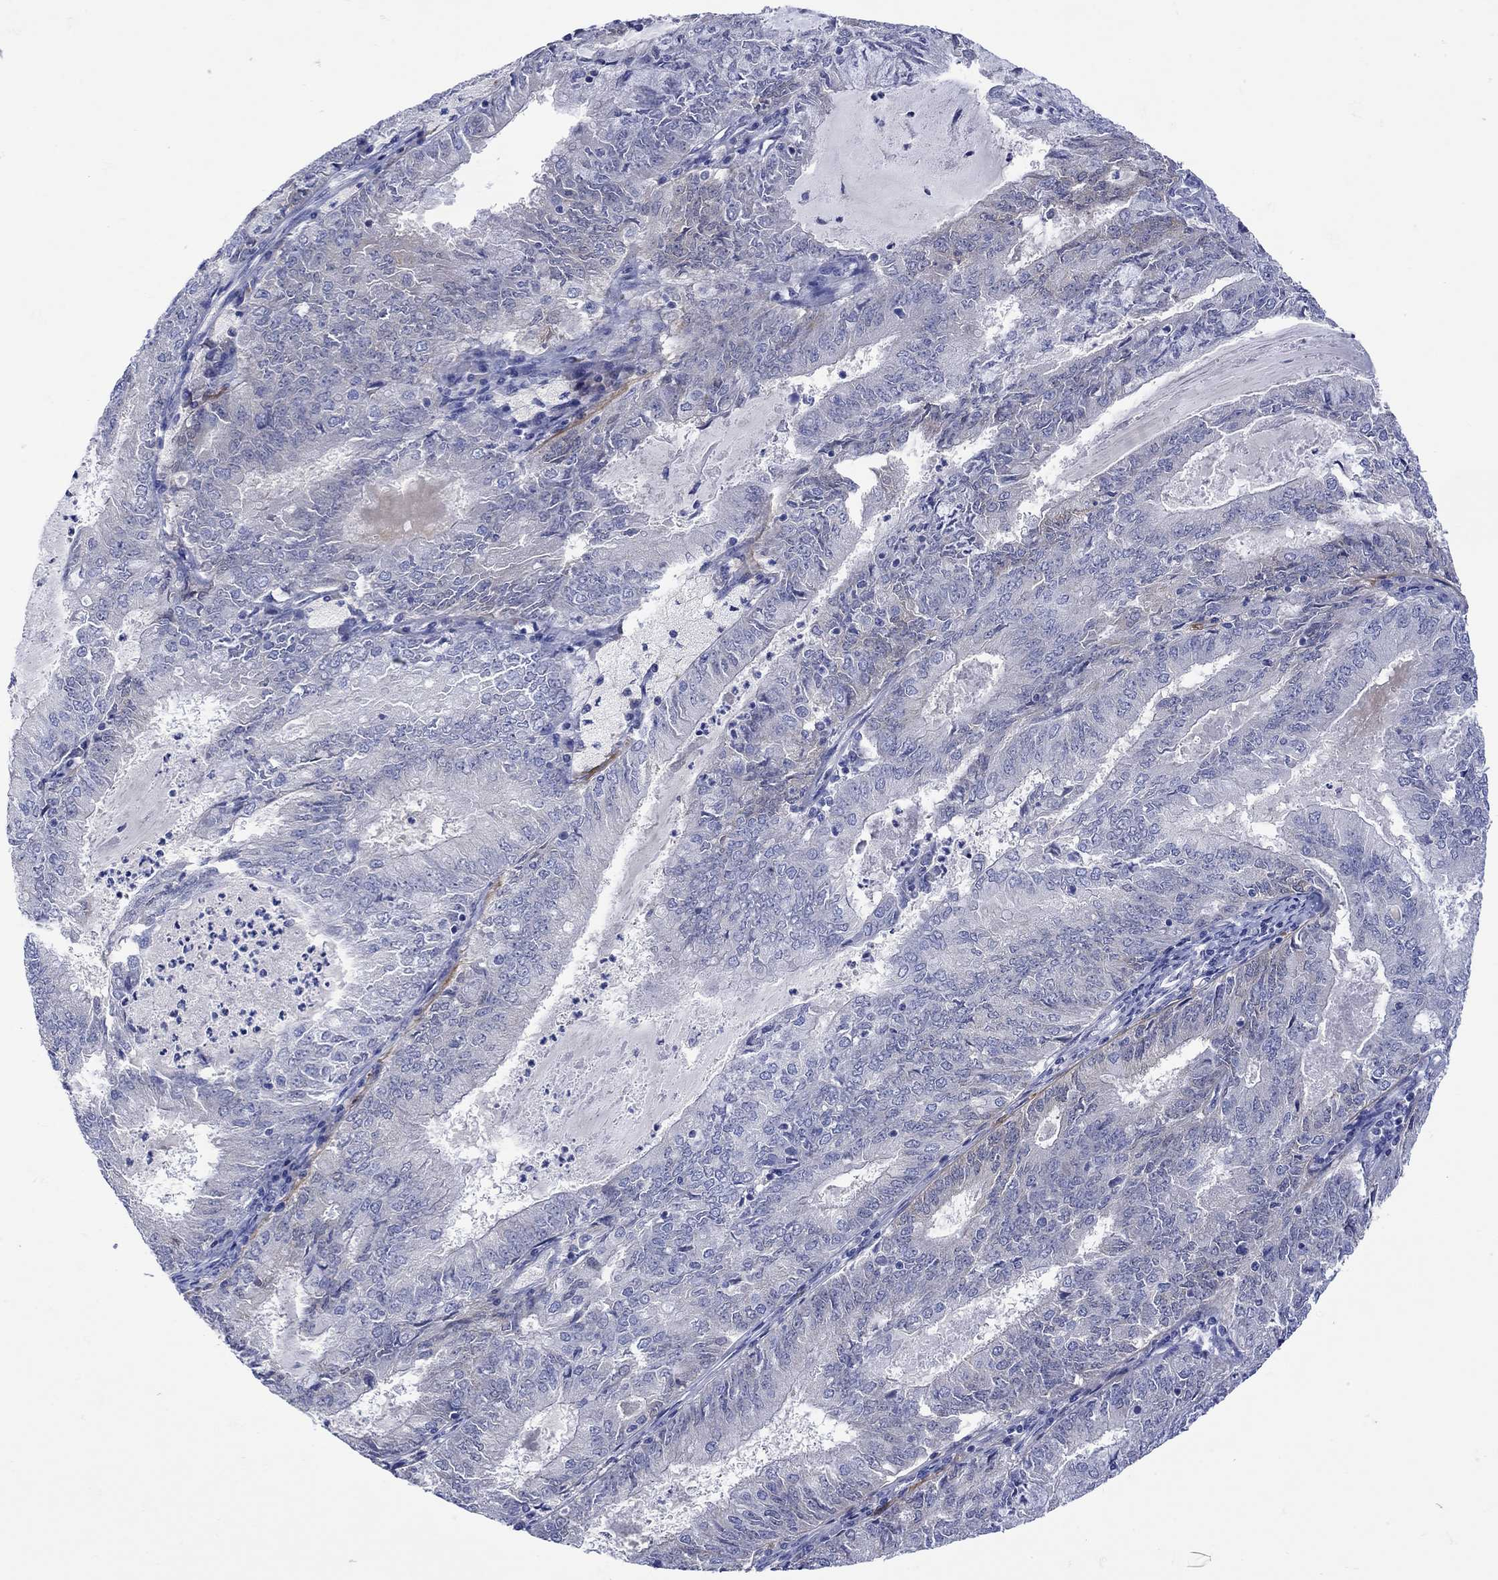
{"staining": {"intensity": "negative", "quantity": "none", "location": "none"}, "tissue": "endometrial cancer", "cell_type": "Tumor cells", "image_type": "cancer", "snomed": [{"axis": "morphology", "description": "Adenocarcinoma, NOS"}, {"axis": "topography", "description": "Endometrium"}], "caption": "High power microscopy photomicrograph of an IHC histopathology image of adenocarcinoma (endometrial), revealing no significant positivity in tumor cells. Nuclei are stained in blue.", "gene": "MSI1", "patient": {"sex": "female", "age": 57}}